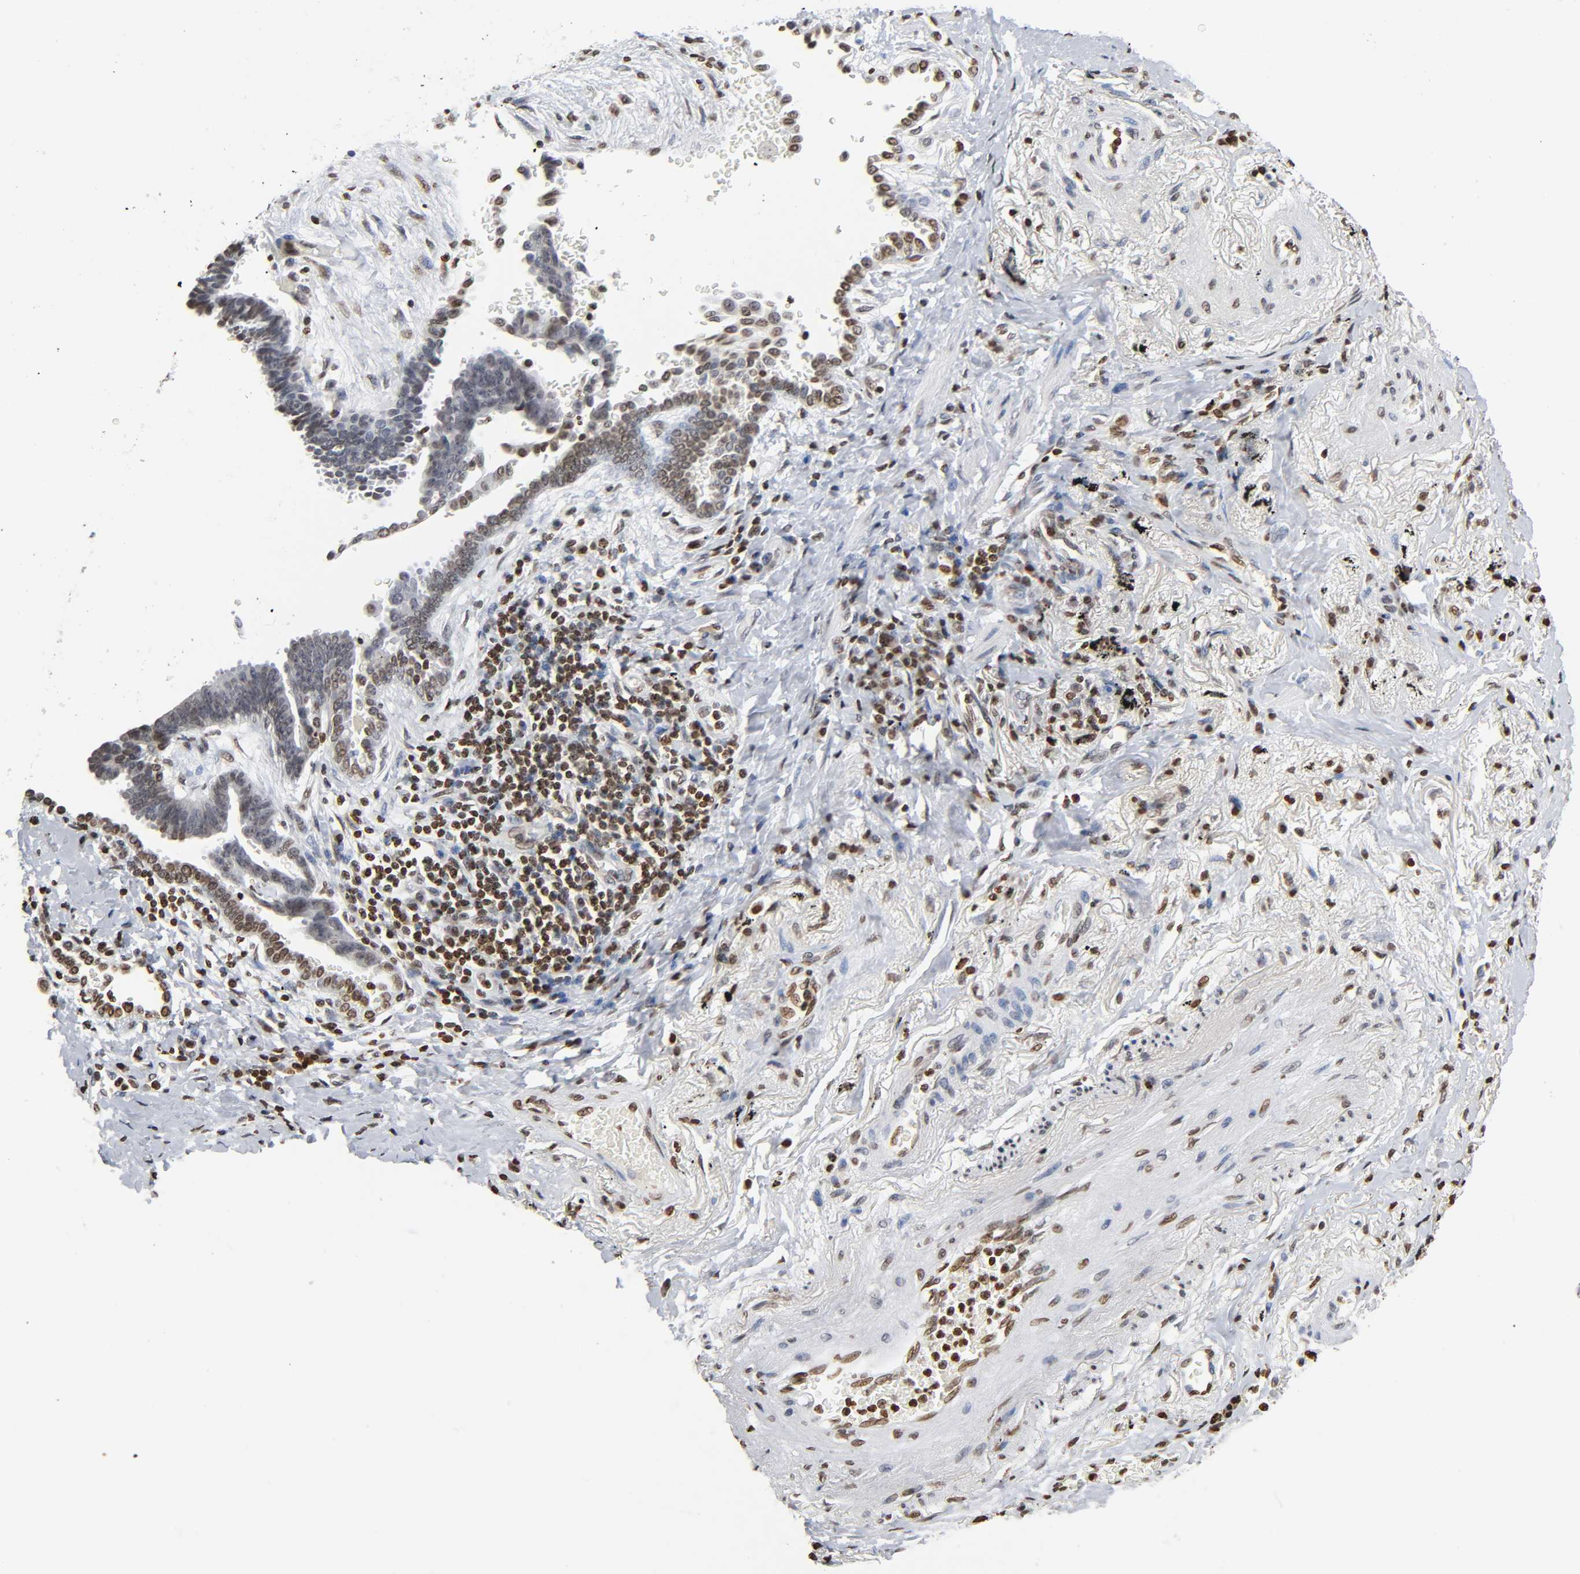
{"staining": {"intensity": "moderate", "quantity": "25%-75%", "location": "nuclear"}, "tissue": "lung cancer", "cell_type": "Tumor cells", "image_type": "cancer", "snomed": [{"axis": "morphology", "description": "Adenocarcinoma, NOS"}, {"axis": "topography", "description": "Lung"}], "caption": "IHC micrograph of lung cancer stained for a protein (brown), which exhibits medium levels of moderate nuclear positivity in about 25%-75% of tumor cells.", "gene": "HOXA6", "patient": {"sex": "female", "age": 64}}